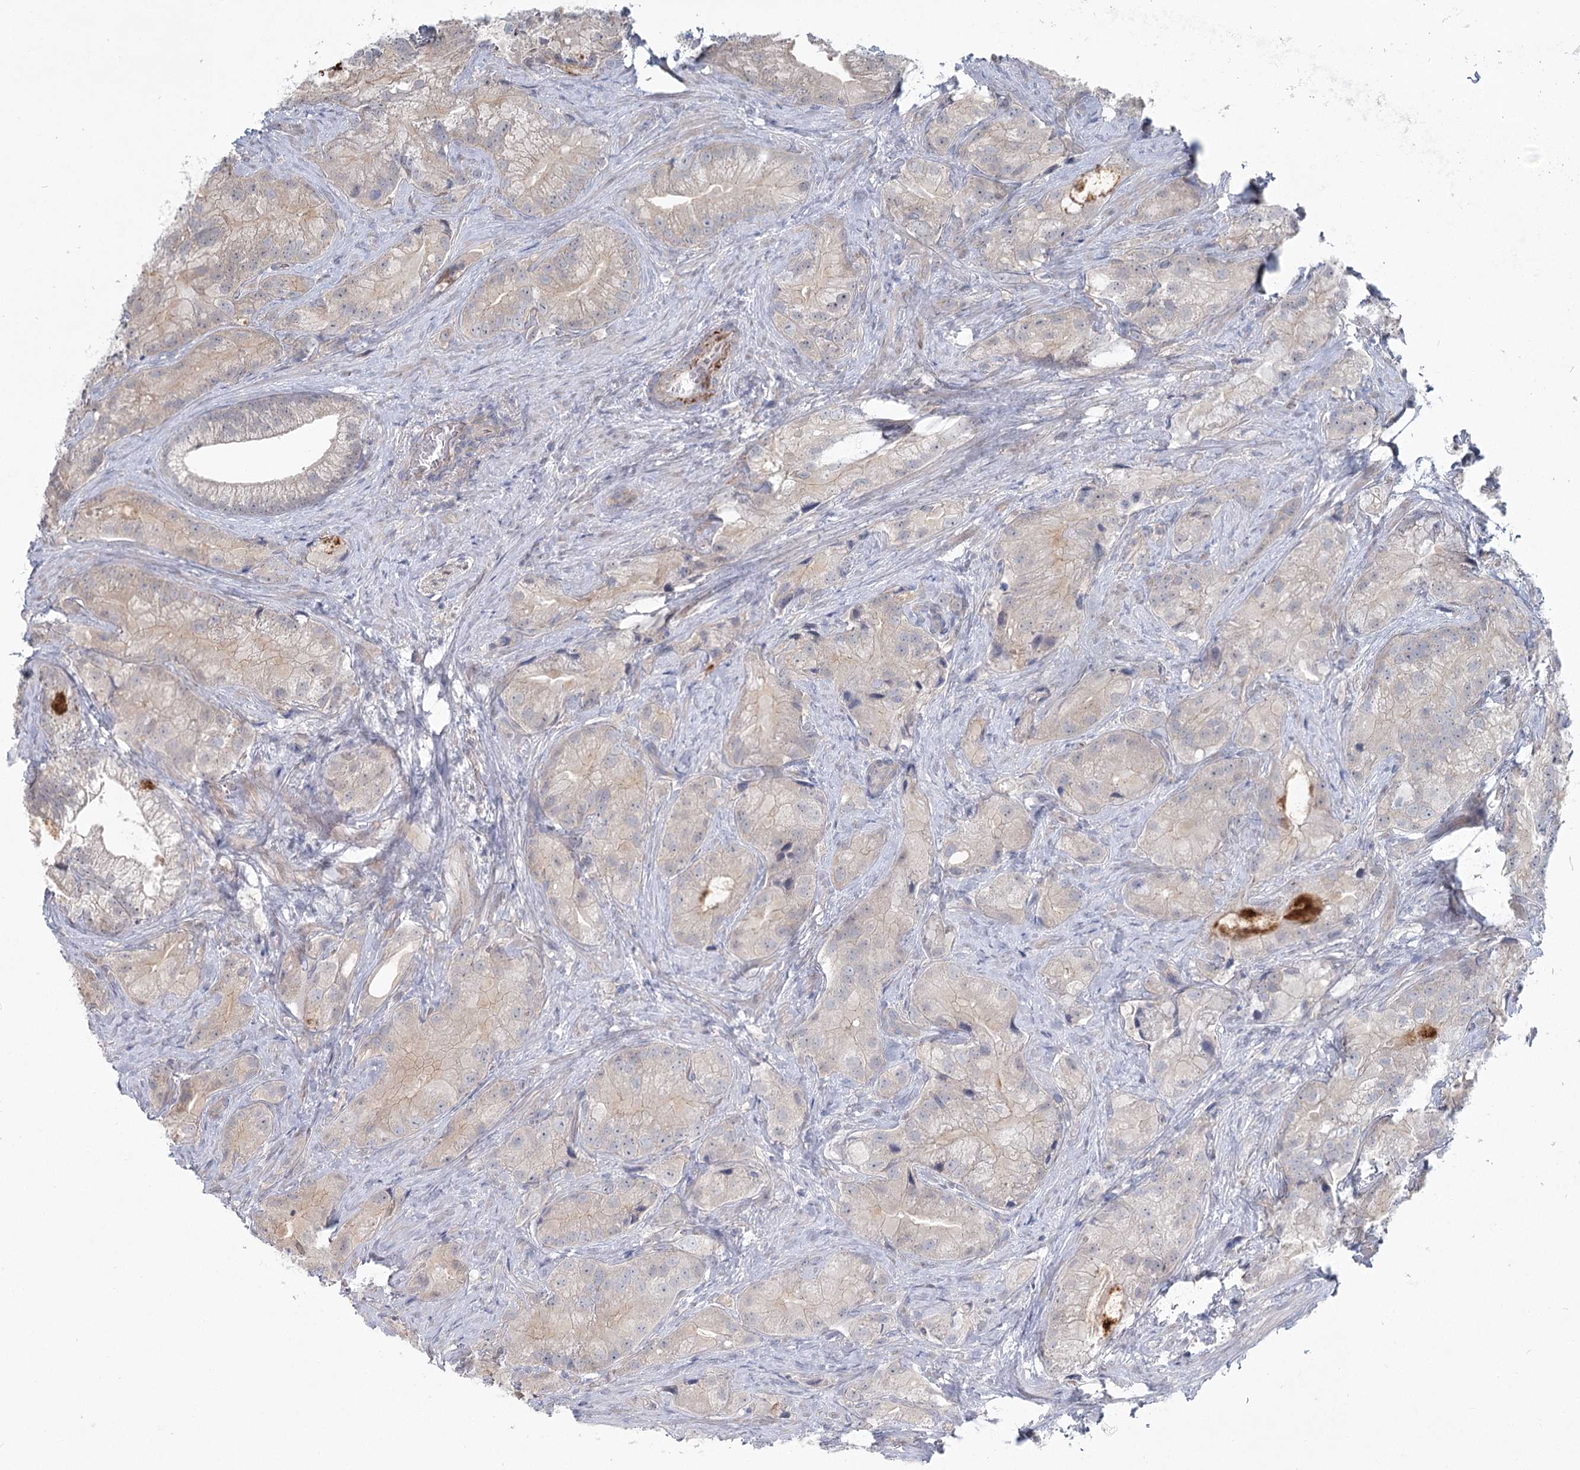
{"staining": {"intensity": "weak", "quantity": "<25%", "location": "cytoplasmic/membranous"}, "tissue": "prostate cancer", "cell_type": "Tumor cells", "image_type": "cancer", "snomed": [{"axis": "morphology", "description": "Adenocarcinoma, Low grade"}, {"axis": "topography", "description": "Prostate"}], "caption": "Immunohistochemical staining of prostate low-grade adenocarcinoma shows no significant expression in tumor cells.", "gene": "SPINK13", "patient": {"sex": "male", "age": 71}}